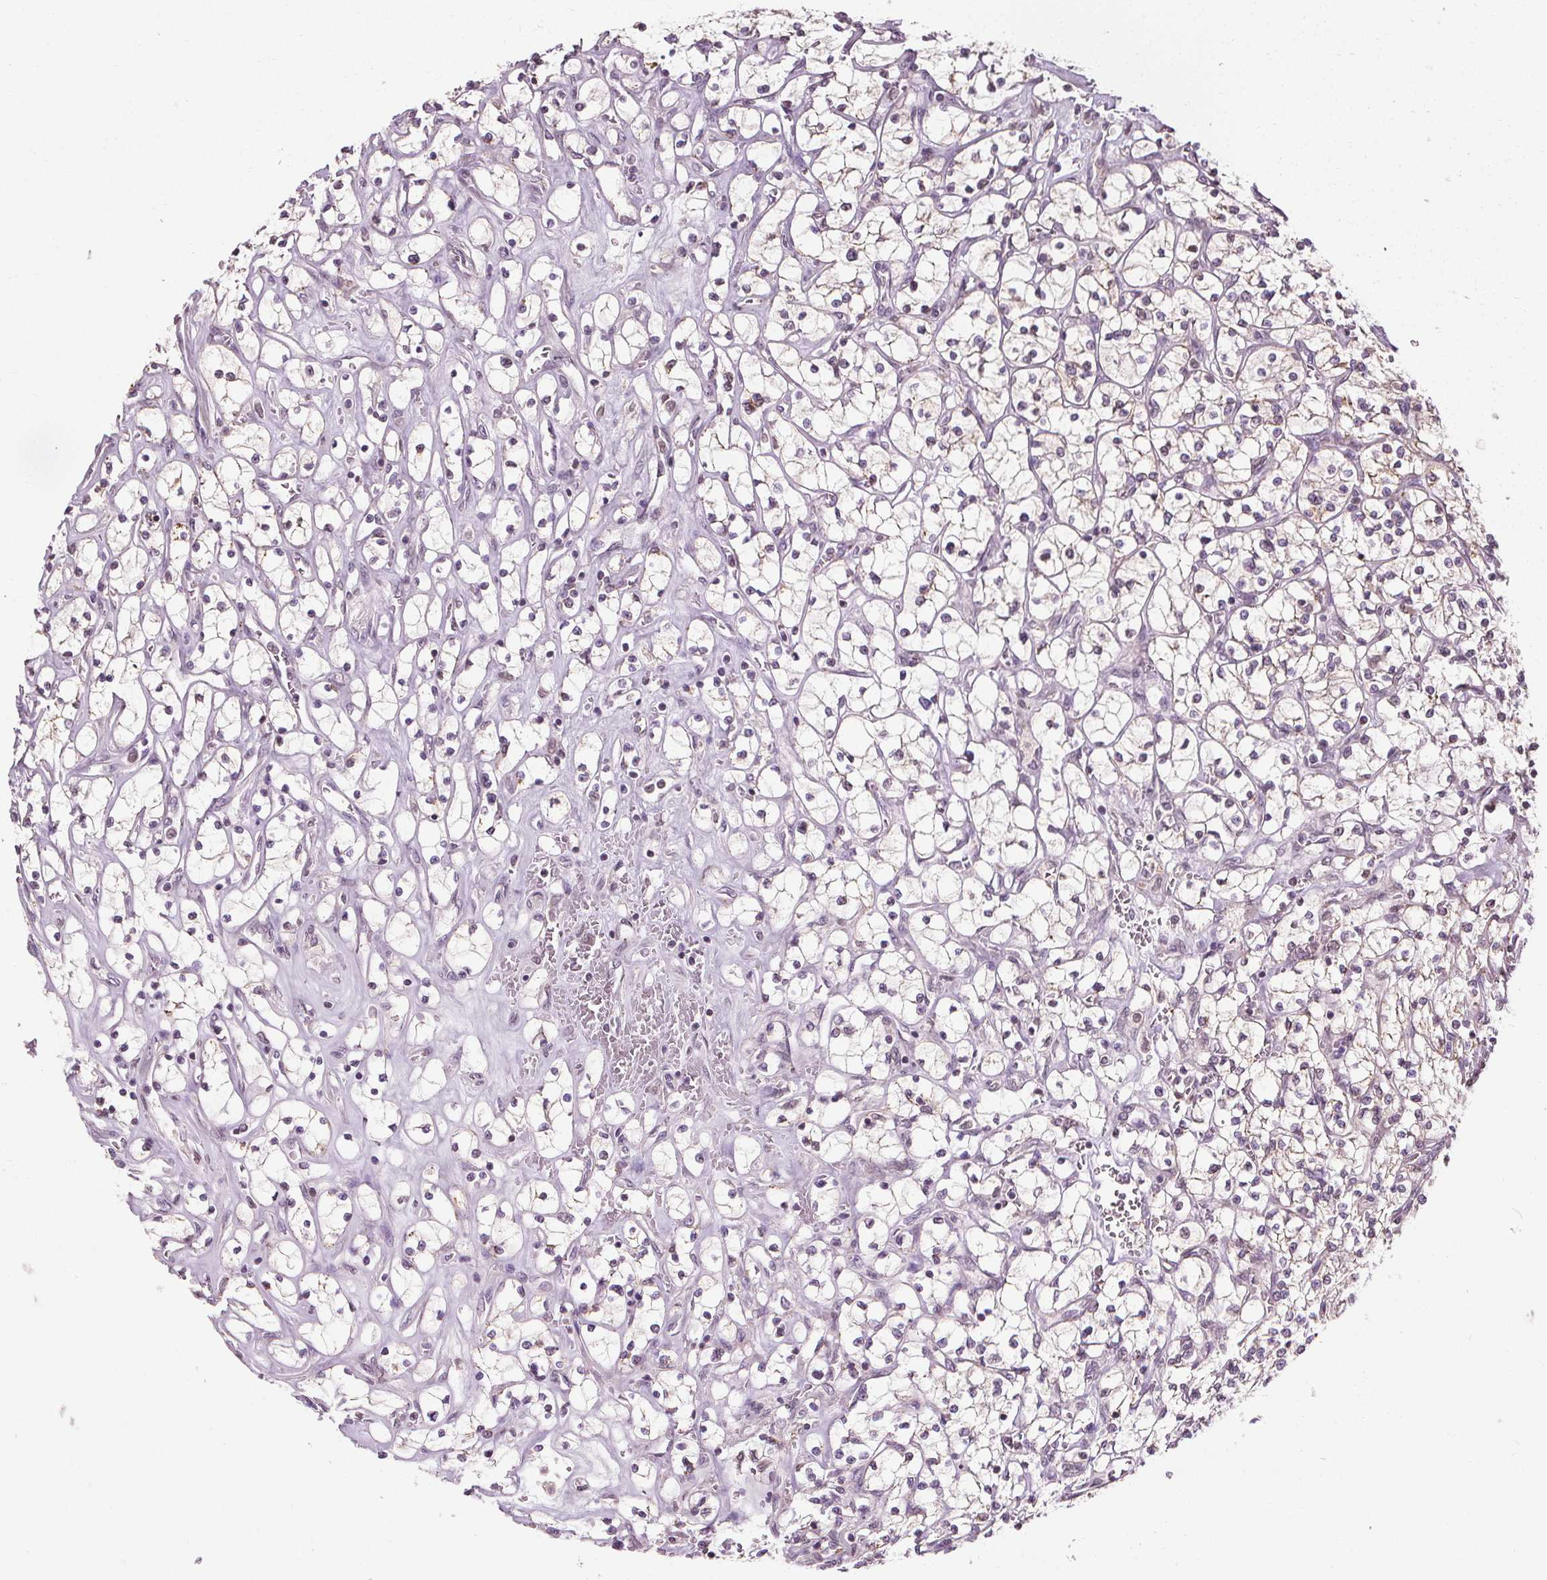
{"staining": {"intensity": "moderate", "quantity": "<25%", "location": "cytoplasmic/membranous"}, "tissue": "renal cancer", "cell_type": "Tumor cells", "image_type": "cancer", "snomed": [{"axis": "morphology", "description": "Adenocarcinoma, NOS"}, {"axis": "topography", "description": "Kidney"}], "caption": "DAB (3,3'-diaminobenzidine) immunohistochemical staining of human adenocarcinoma (renal) exhibits moderate cytoplasmic/membranous protein positivity in approximately <25% of tumor cells.", "gene": "LFNG", "patient": {"sex": "female", "age": 64}}